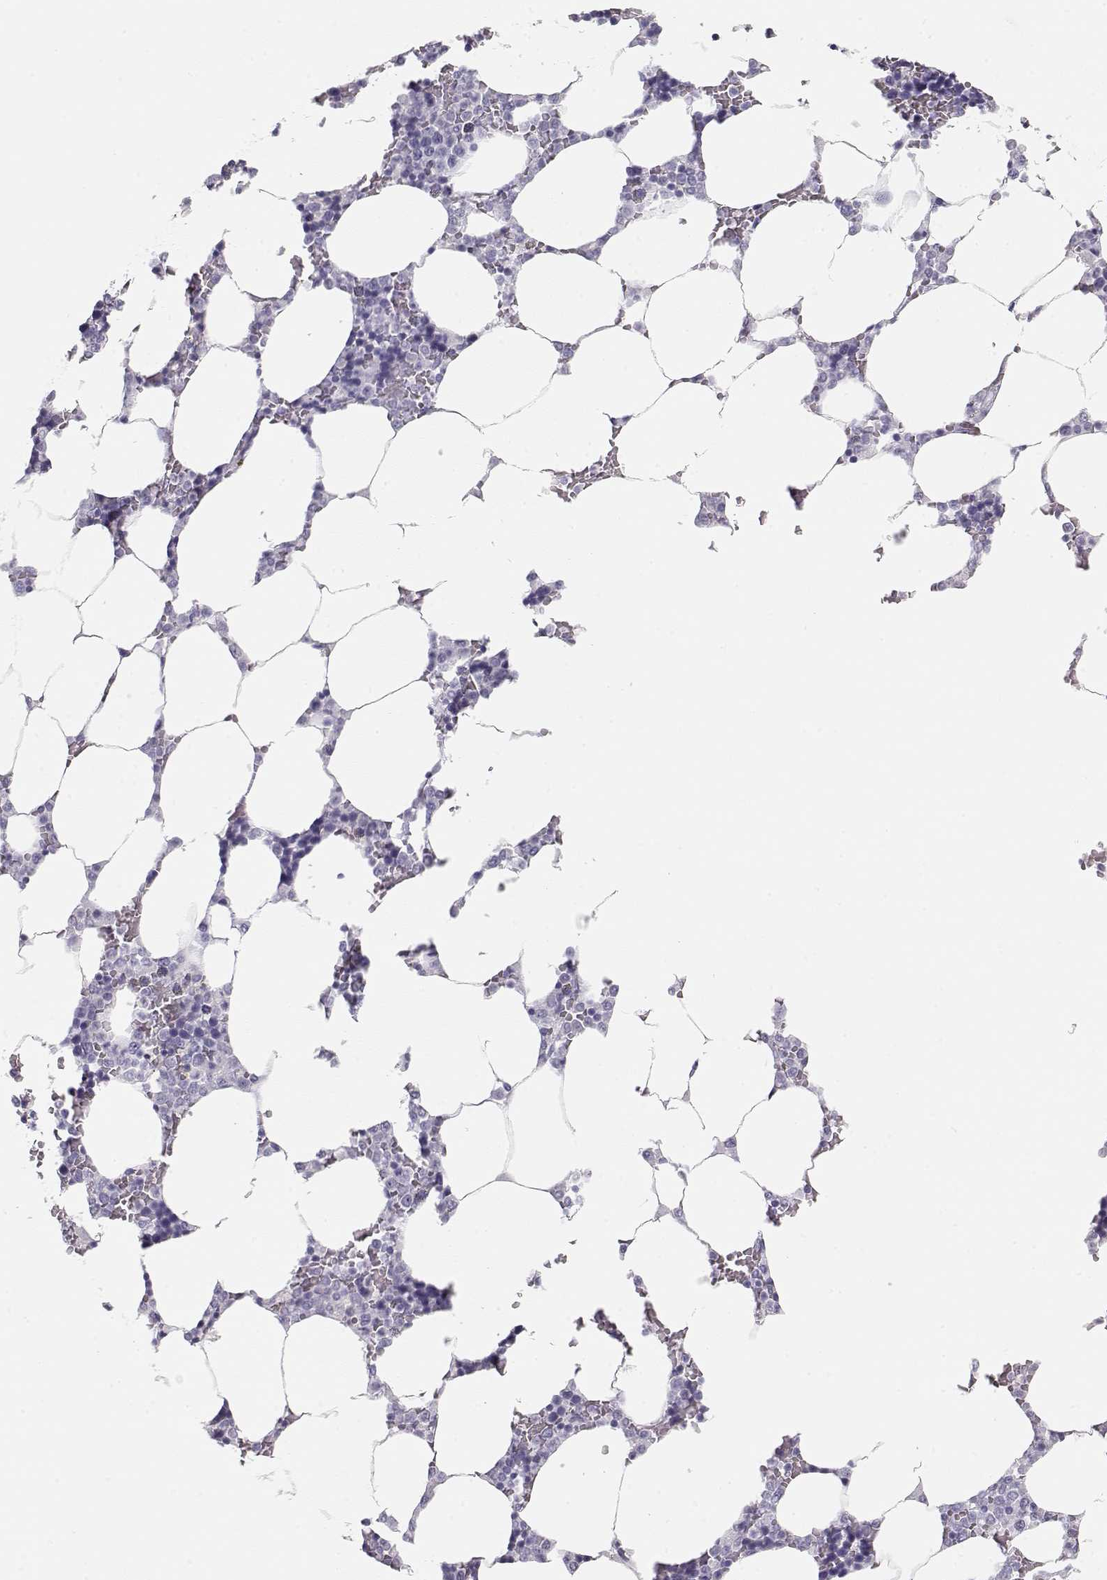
{"staining": {"intensity": "negative", "quantity": "none", "location": "none"}, "tissue": "bone marrow", "cell_type": "Hematopoietic cells", "image_type": "normal", "snomed": [{"axis": "morphology", "description": "Normal tissue, NOS"}, {"axis": "topography", "description": "Bone marrow"}], "caption": "Protein analysis of normal bone marrow shows no significant positivity in hematopoietic cells. Nuclei are stained in blue.", "gene": "TKTL1", "patient": {"sex": "male", "age": 63}}